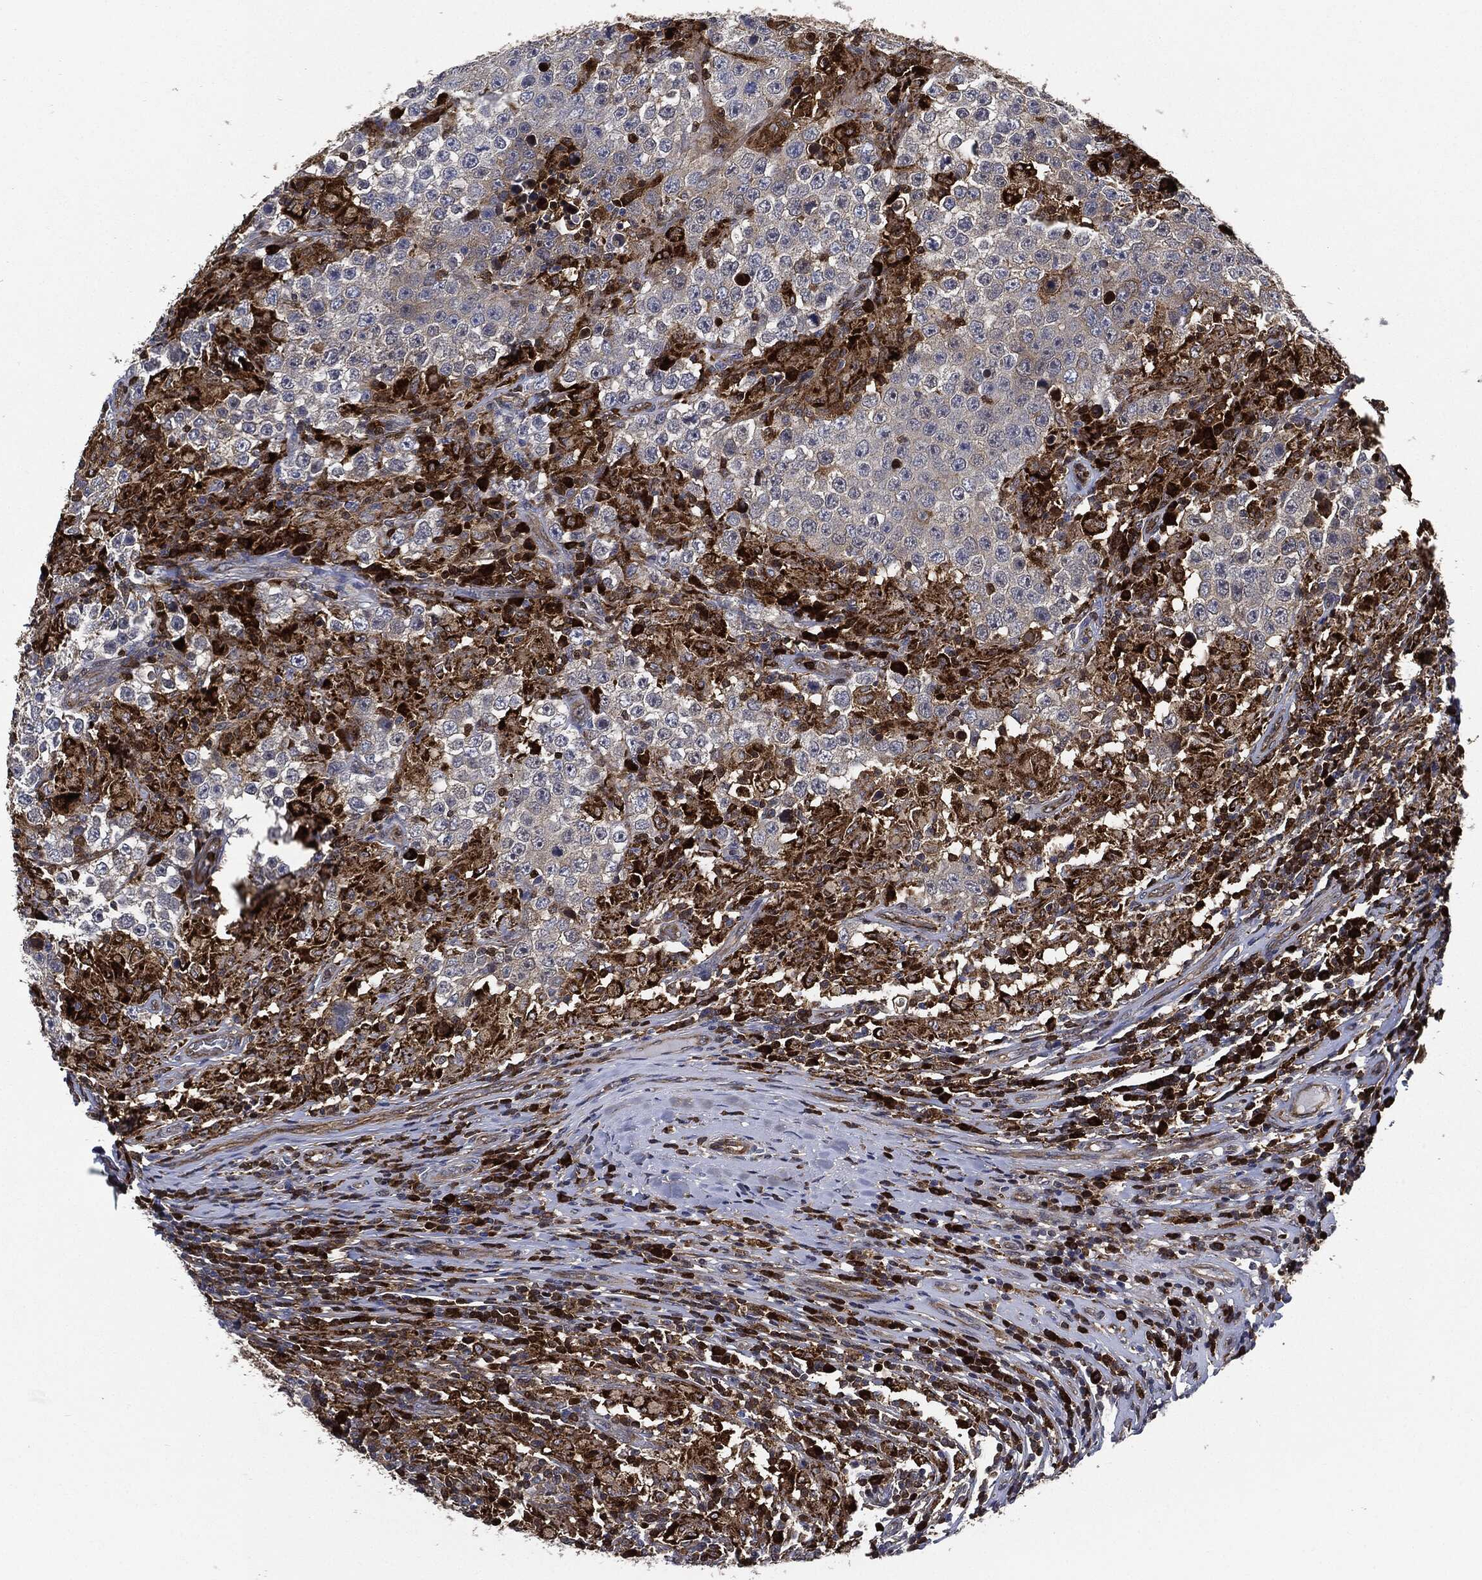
{"staining": {"intensity": "negative", "quantity": "none", "location": "none"}, "tissue": "testis cancer", "cell_type": "Tumor cells", "image_type": "cancer", "snomed": [{"axis": "morphology", "description": "Seminoma, NOS"}, {"axis": "morphology", "description": "Carcinoma, Embryonal, NOS"}, {"axis": "topography", "description": "Testis"}], "caption": "Tumor cells show no significant protein staining in testis cancer (seminoma). (DAB (3,3'-diaminobenzidine) immunohistochemistry, high magnification).", "gene": "PRDX2", "patient": {"sex": "male", "age": 41}}